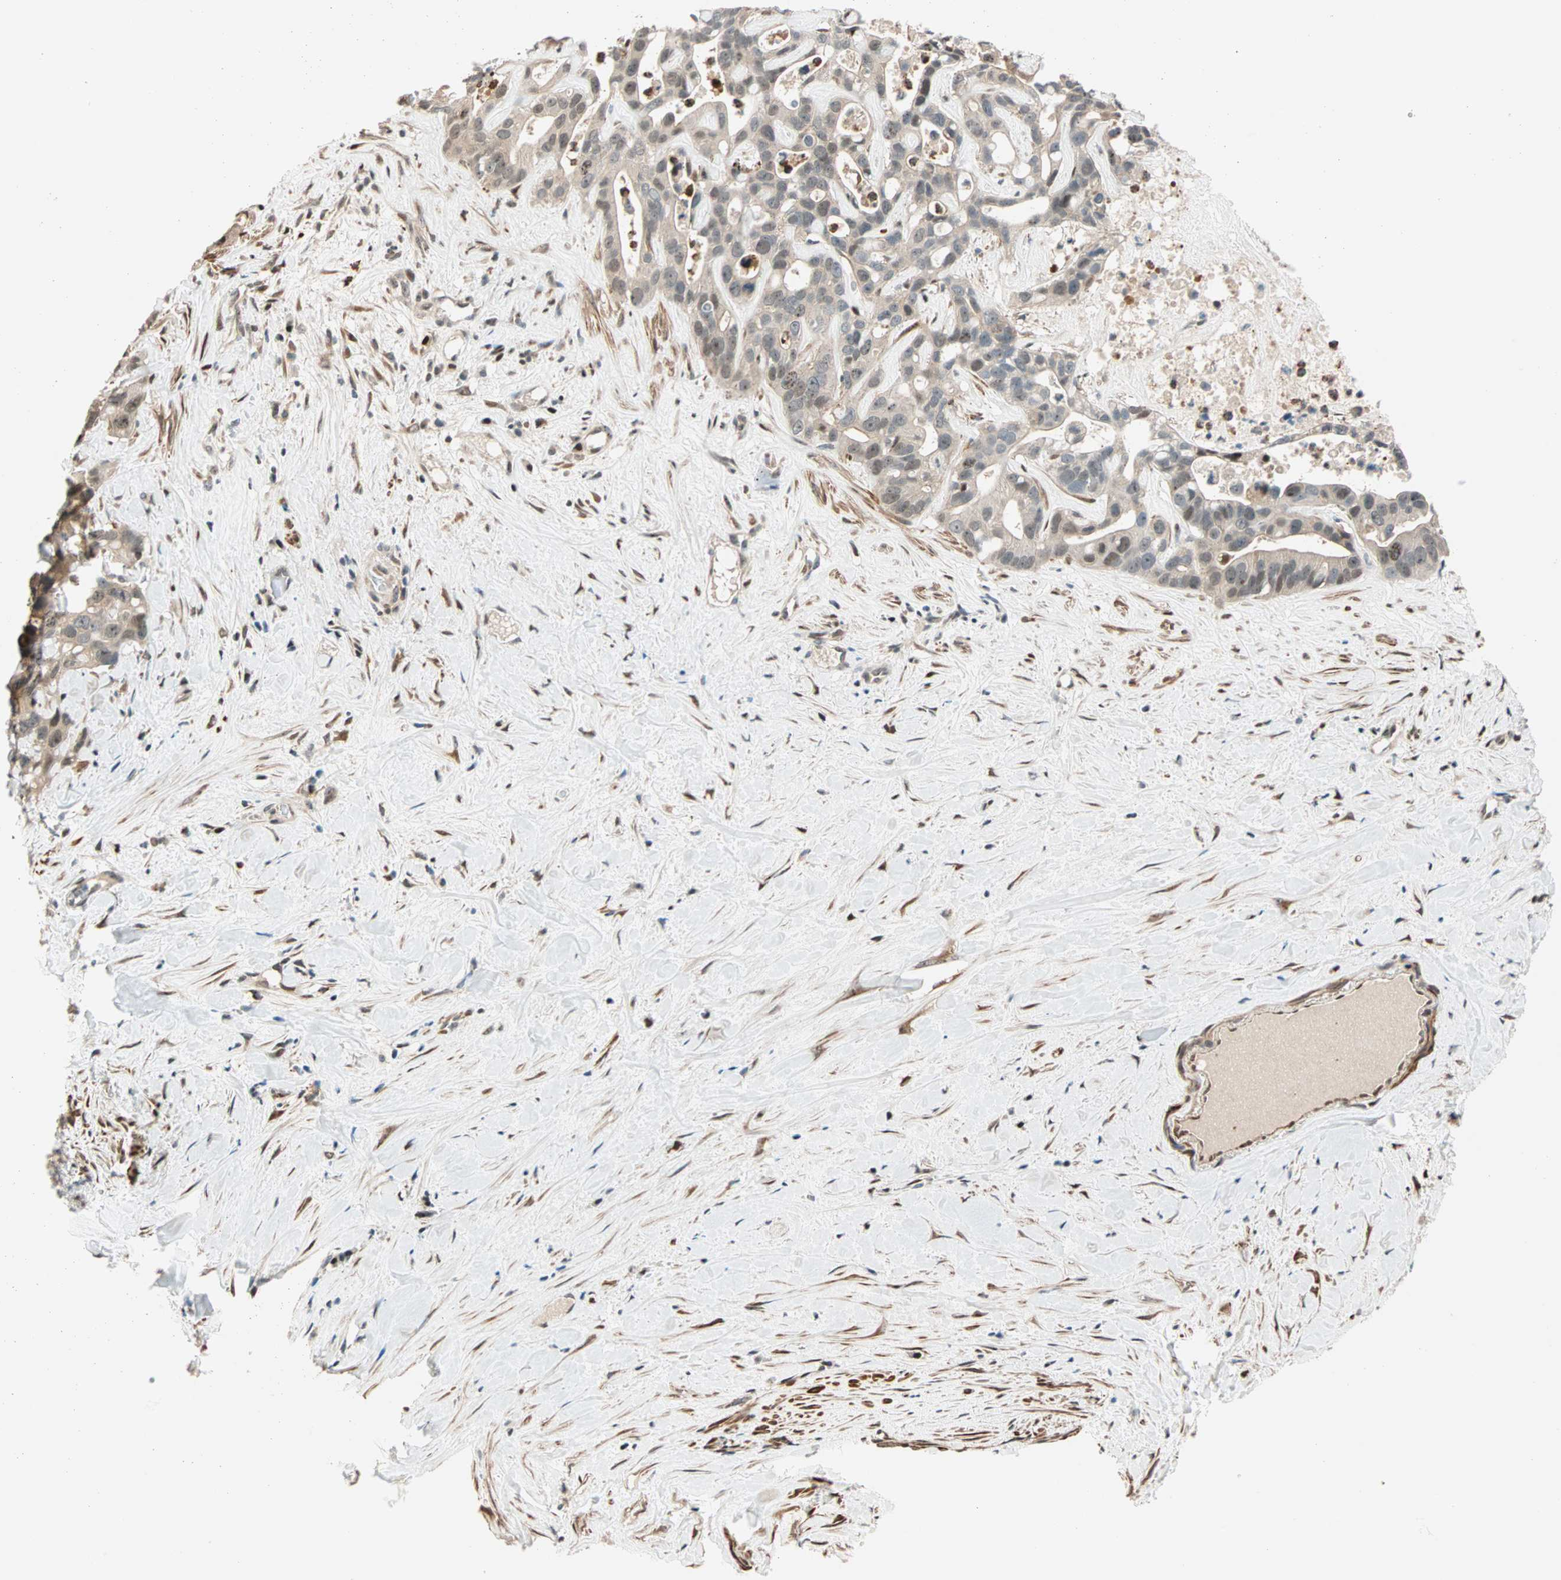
{"staining": {"intensity": "weak", "quantity": ">75%", "location": "cytoplasmic/membranous,nuclear"}, "tissue": "liver cancer", "cell_type": "Tumor cells", "image_type": "cancer", "snomed": [{"axis": "morphology", "description": "Cholangiocarcinoma"}, {"axis": "topography", "description": "Liver"}], "caption": "Immunohistochemistry micrograph of human liver cholangiocarcinoma stained for a protein (brown), which demonstrates low levels of weak cytoplasmic/membranous and nuclear positivity in approximately >75% of tumor cells.", "gene": "HECW1", "patient": {"sex": "female", "age": 65}}